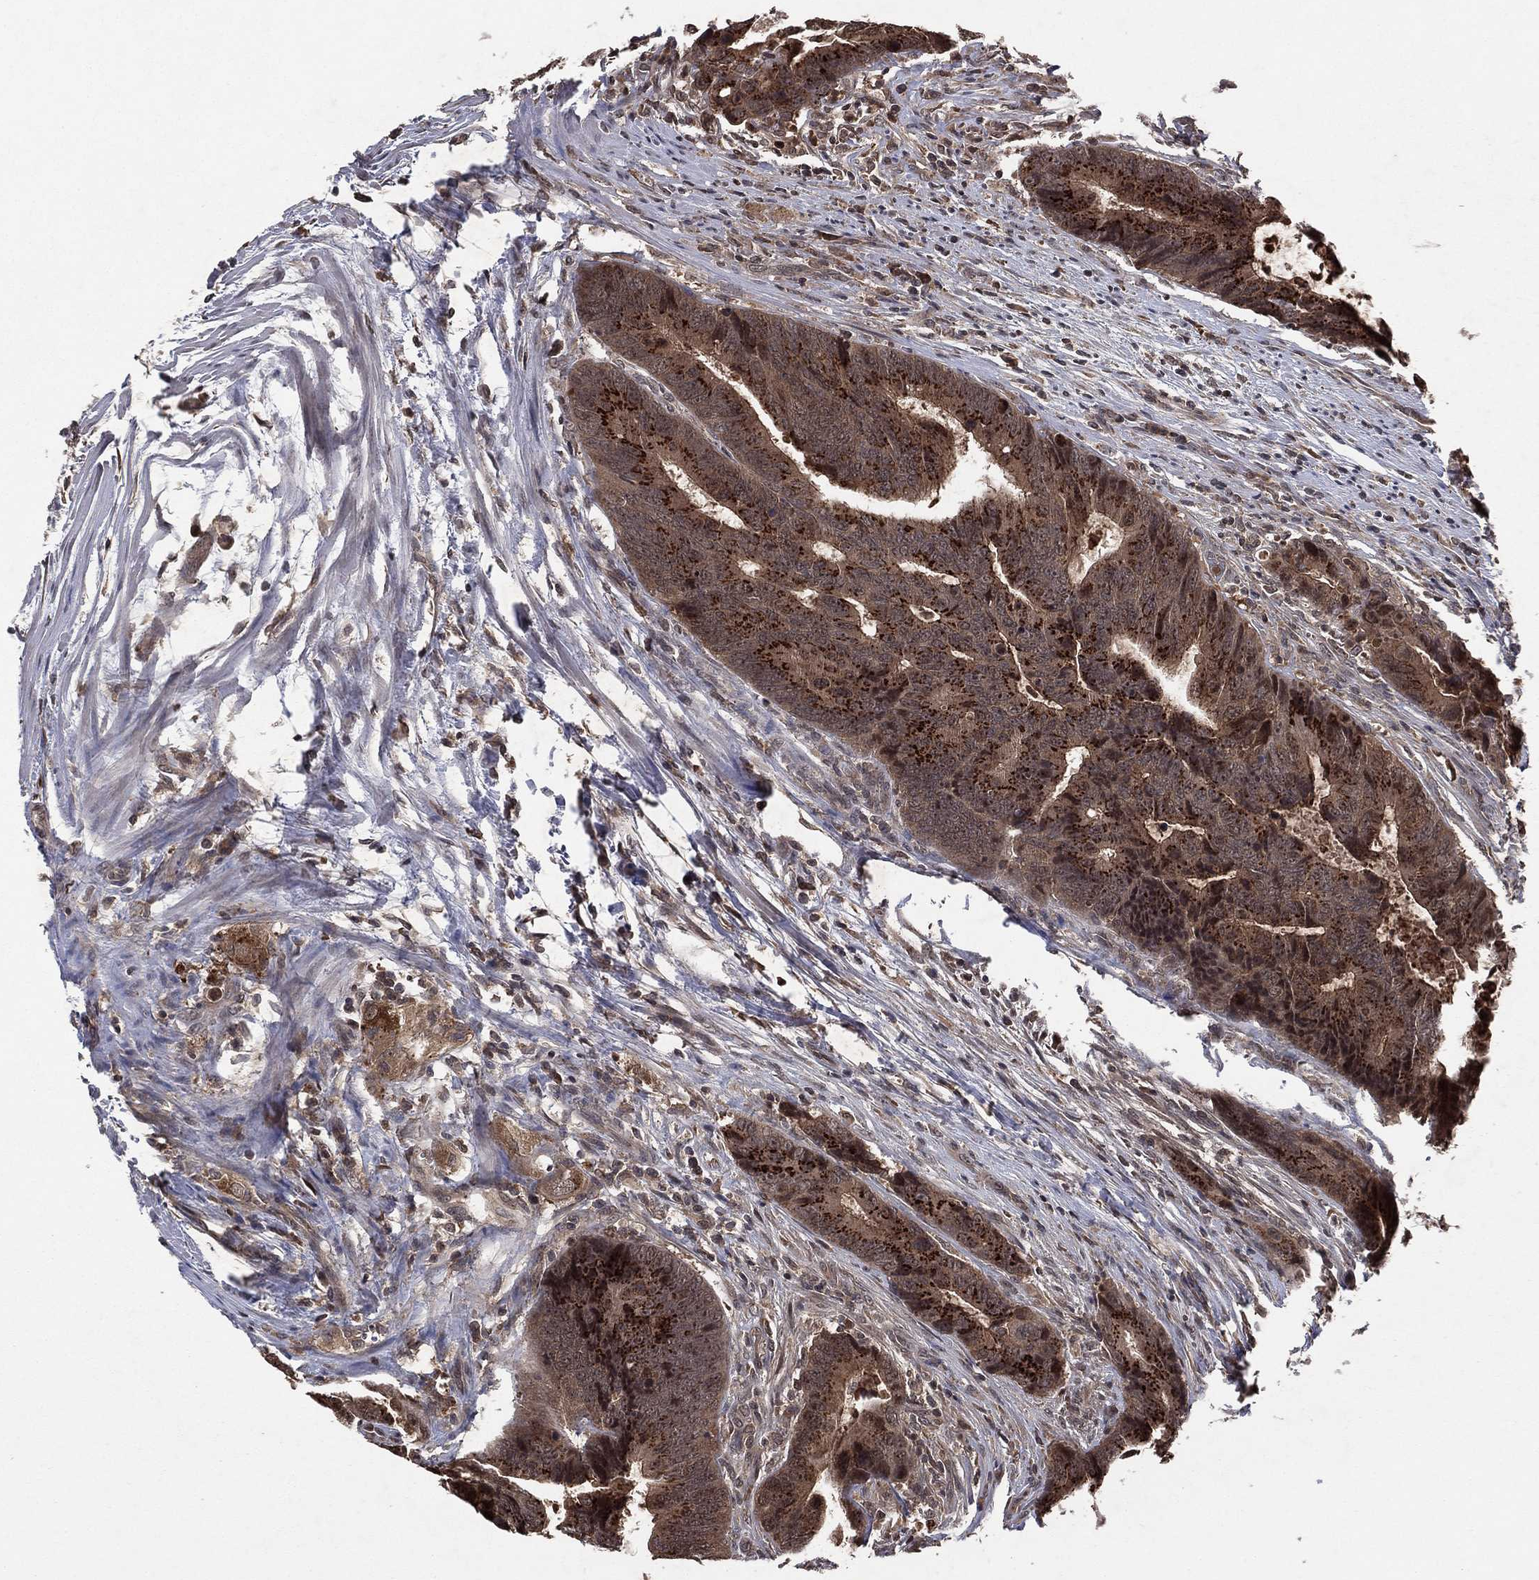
{"staining": {"intensity": "weak", "quantity": "<25%", "location": "cytoplasmic/membranous"}, "tissue": "colorectal cancer", "cell_type": "Tumor cells", "image_type": "cancer", "snomed": [{"axis": "morphology", "description": "Adenocarcinoma, NOS"}, {"axis": "topography", "description": "Colon"}], "caption": "Tumor cells show no significant staining in colorectal adenocarcinoma.", "gene": "ATG4B", "patient": {"sex": "female", "age": 56}}